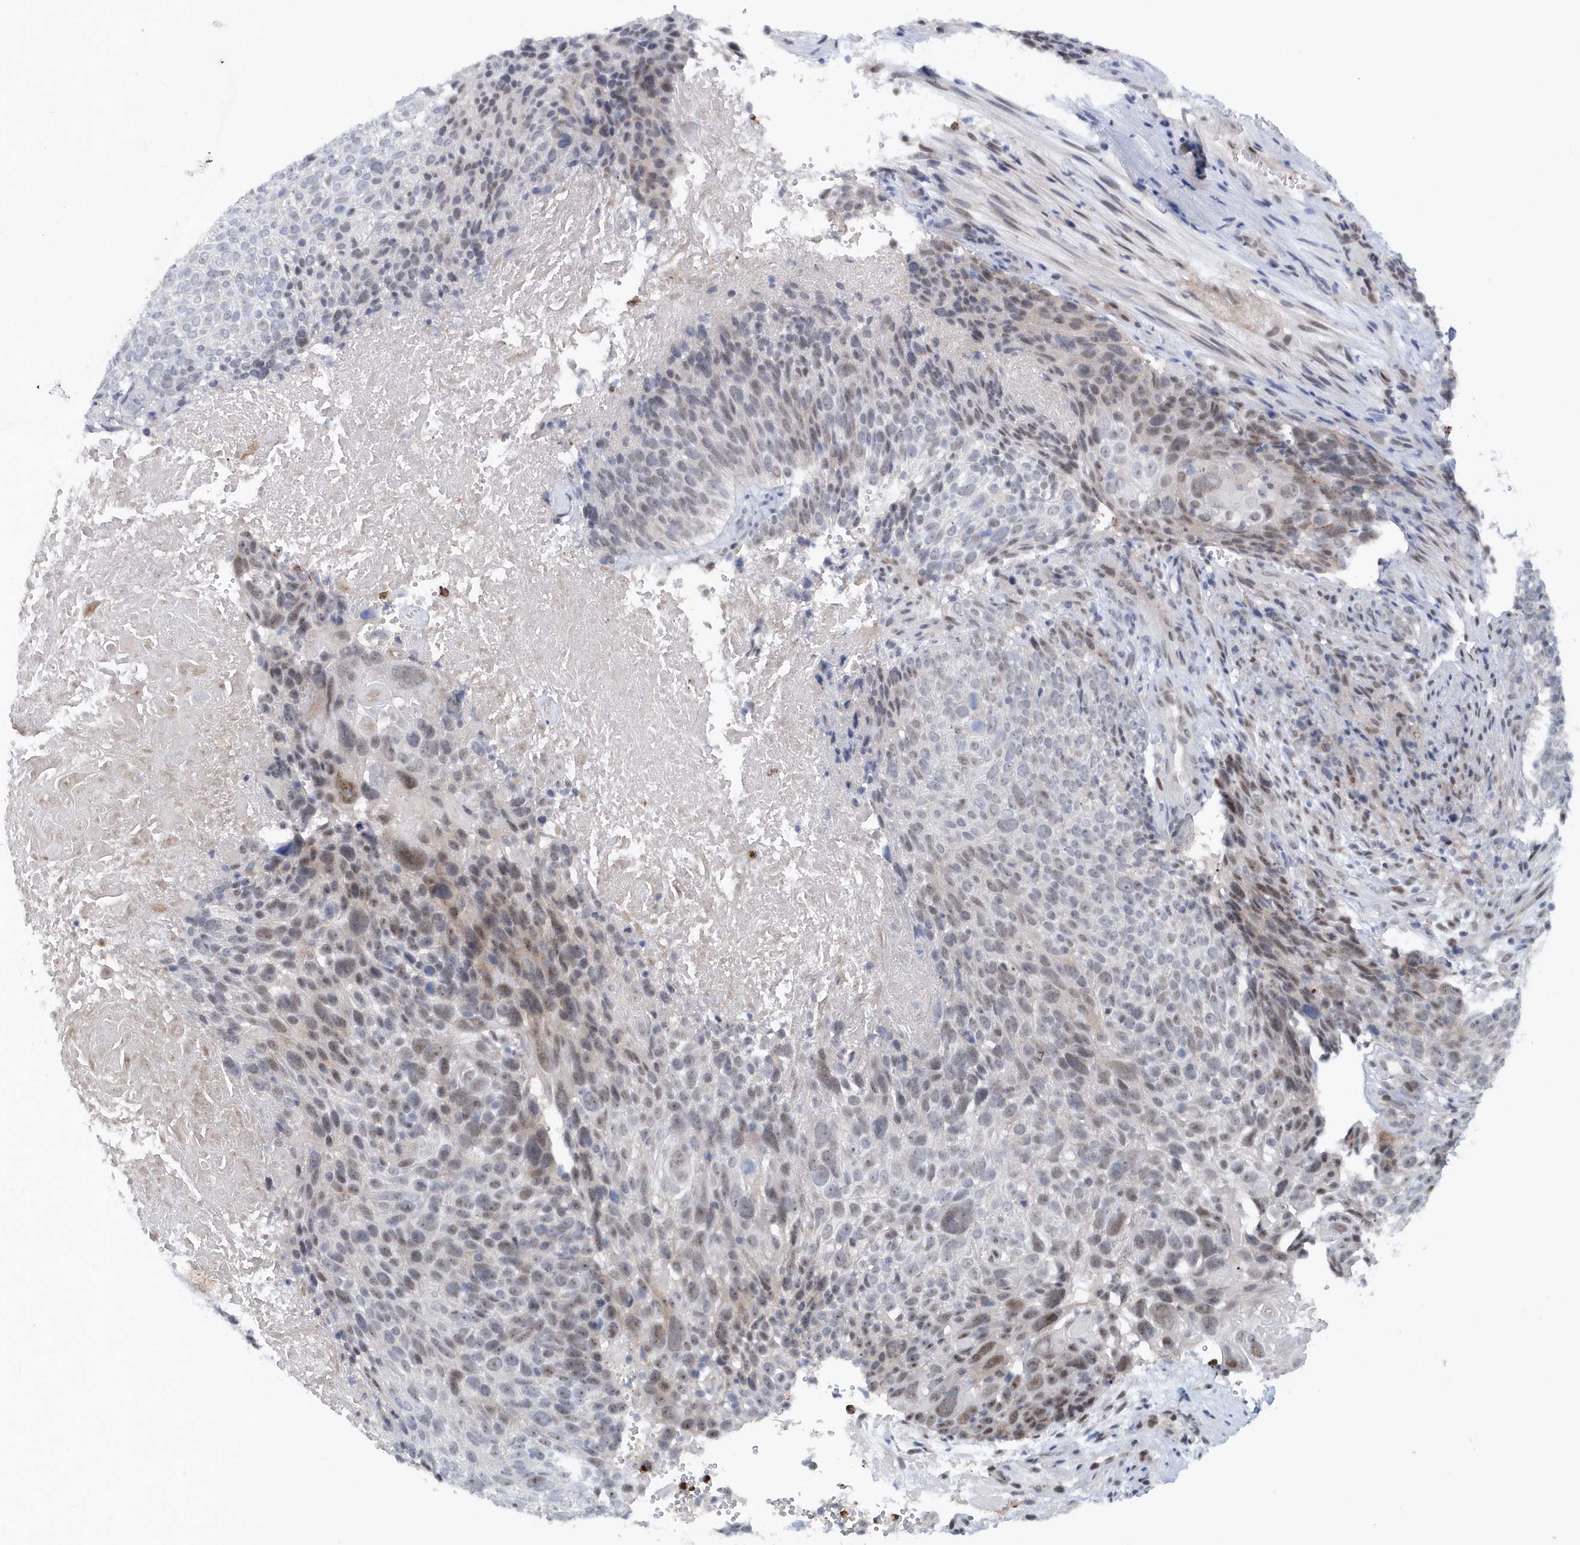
{"staining": {"intensity": "weak", "quantity": "<25%", "location": "cytoplasmic/membranous,nuclear"}, "tissue": "cervical cancer", "cell_type": "Tumor cells", "image_type": "cancer", "snomed": [{"axis": "morphology", "description": "Squamous cell carcinoma, NOS"}, {"axis": "topography", "description": "Cervix"}], "caption": "An IHC micrograph of cervical cancer (squamous cell carcinoma) is shown. There is no staining in tumor cells of cervical cancer (squamous cell carcinoma).", "gene": "ASCL4", "patient": {"sex": "female", "age": 74}}